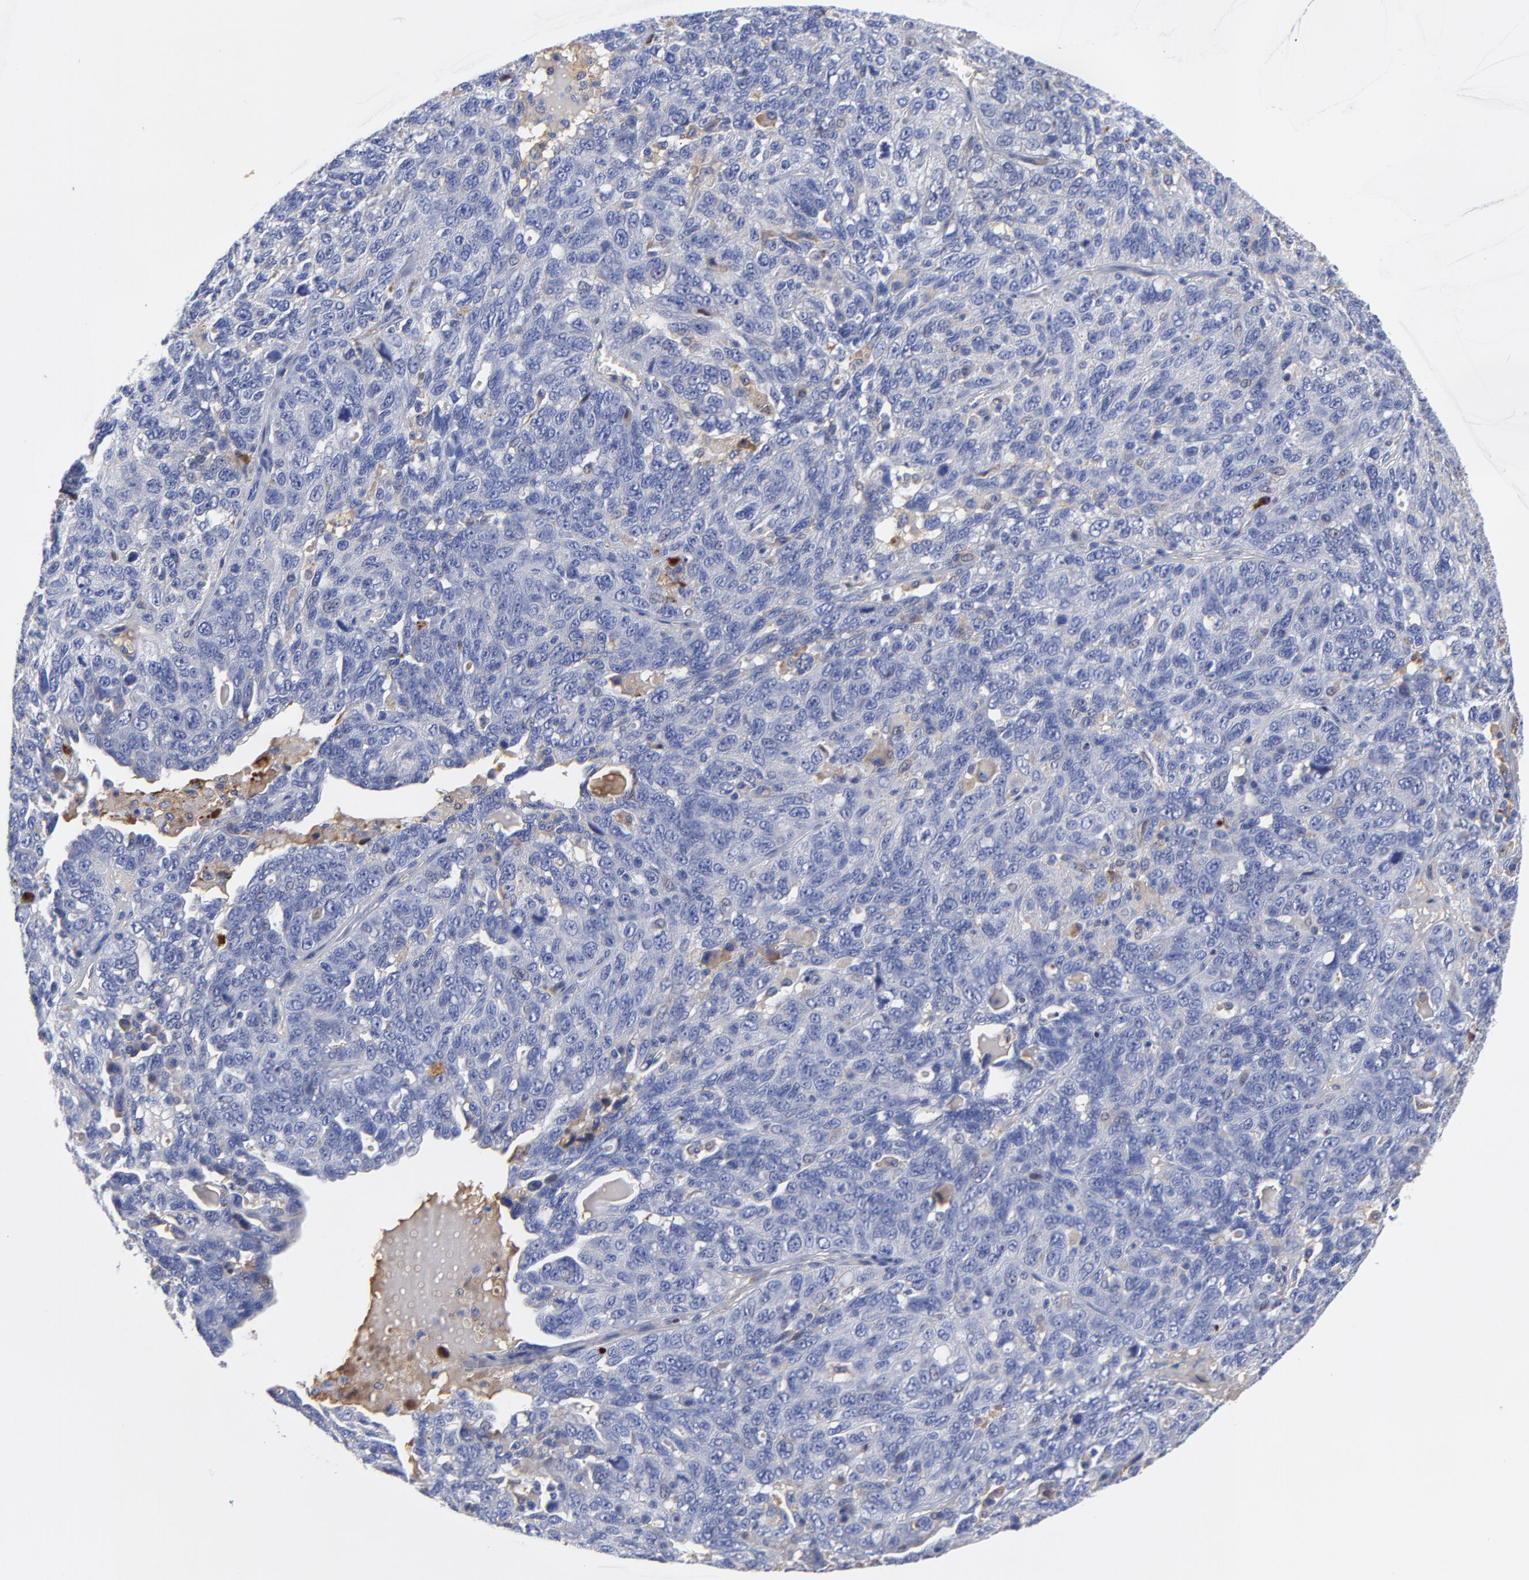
{"staining": {"intensity": "weak", "quantity": "<25%", "location": "cytoplasmic/membranous"}, "tissue": "ovarian cancer", "cell_type": "Tumor cells", "image_type": "cancer", "snomed": [{"axis": "morphology", "description": "Cystadenocarcinoma, serous, NOS"}, {"axis": "topography", "description": "Ovary"}], "caption": "DAB (3,3'-diaminobenzidine) immunohistochemical staining of human ovarian serous cystadenocarcinoma reveals no significant positivity in tumor cells.", "gene": "IGLV3-10", "patient": {"sex": "female", "age": 71}}